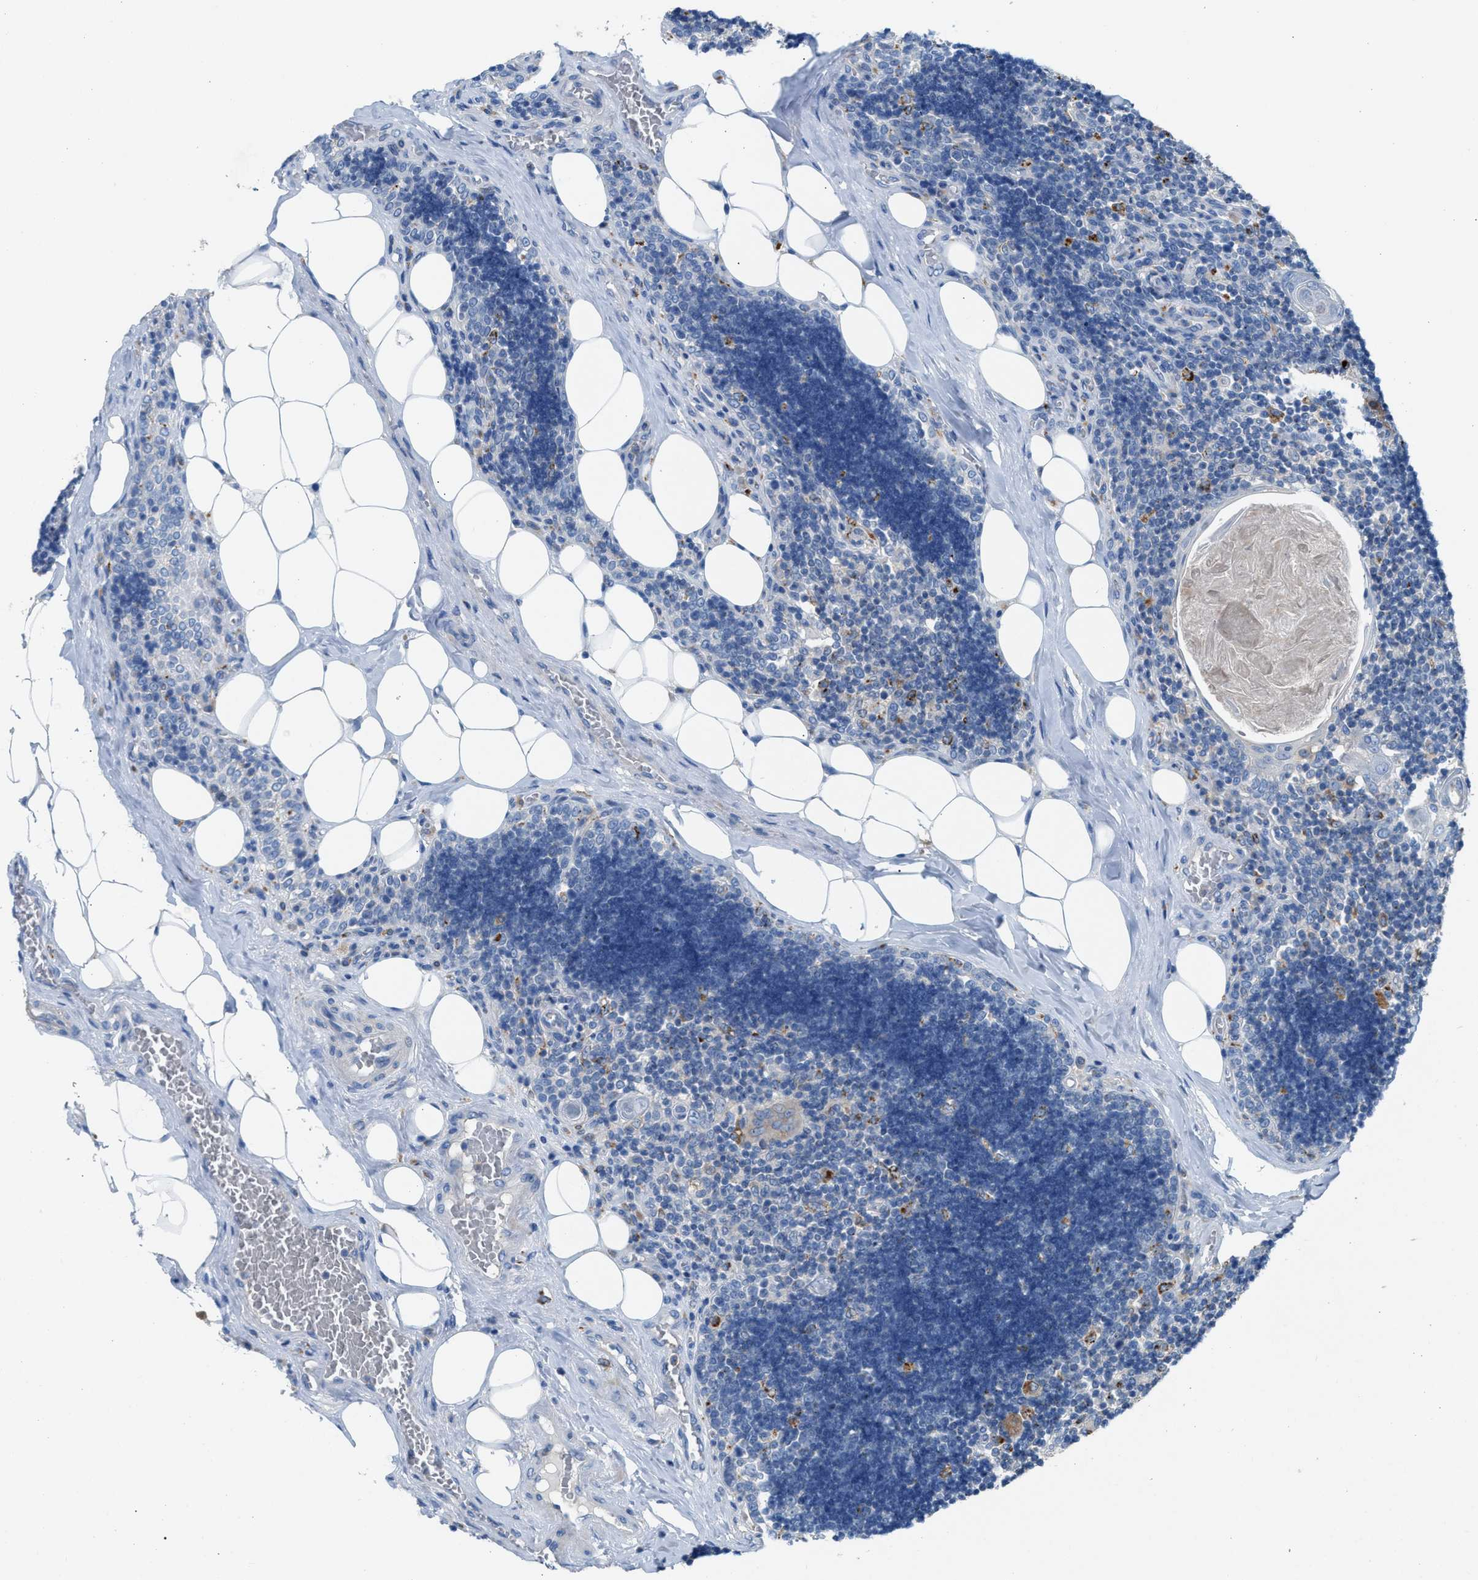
{"staining": {"intensity": "negative", "quantity": "none", "location": "none"}, "tissue": "lymph node", "cell_type": "Germinal center cells", "image_type": "normal", "snomed": [{"axis": "morphology", "description": "Normal tissue, NOS"}, {"axis": "topography", "description": "Lymph node"}], "caption": "Unremarkable lymph node was stained to show a protein in brown. There is no significant expression in germinal center cells. (Stains: DAB (3,3'-diaminobenzidine) IHC with hematoxylin counter stain, Microscopy: brightfield microscopy at high magnification).", "gene": "AOAH", "patient": {"sex": "male", "age": 33}}